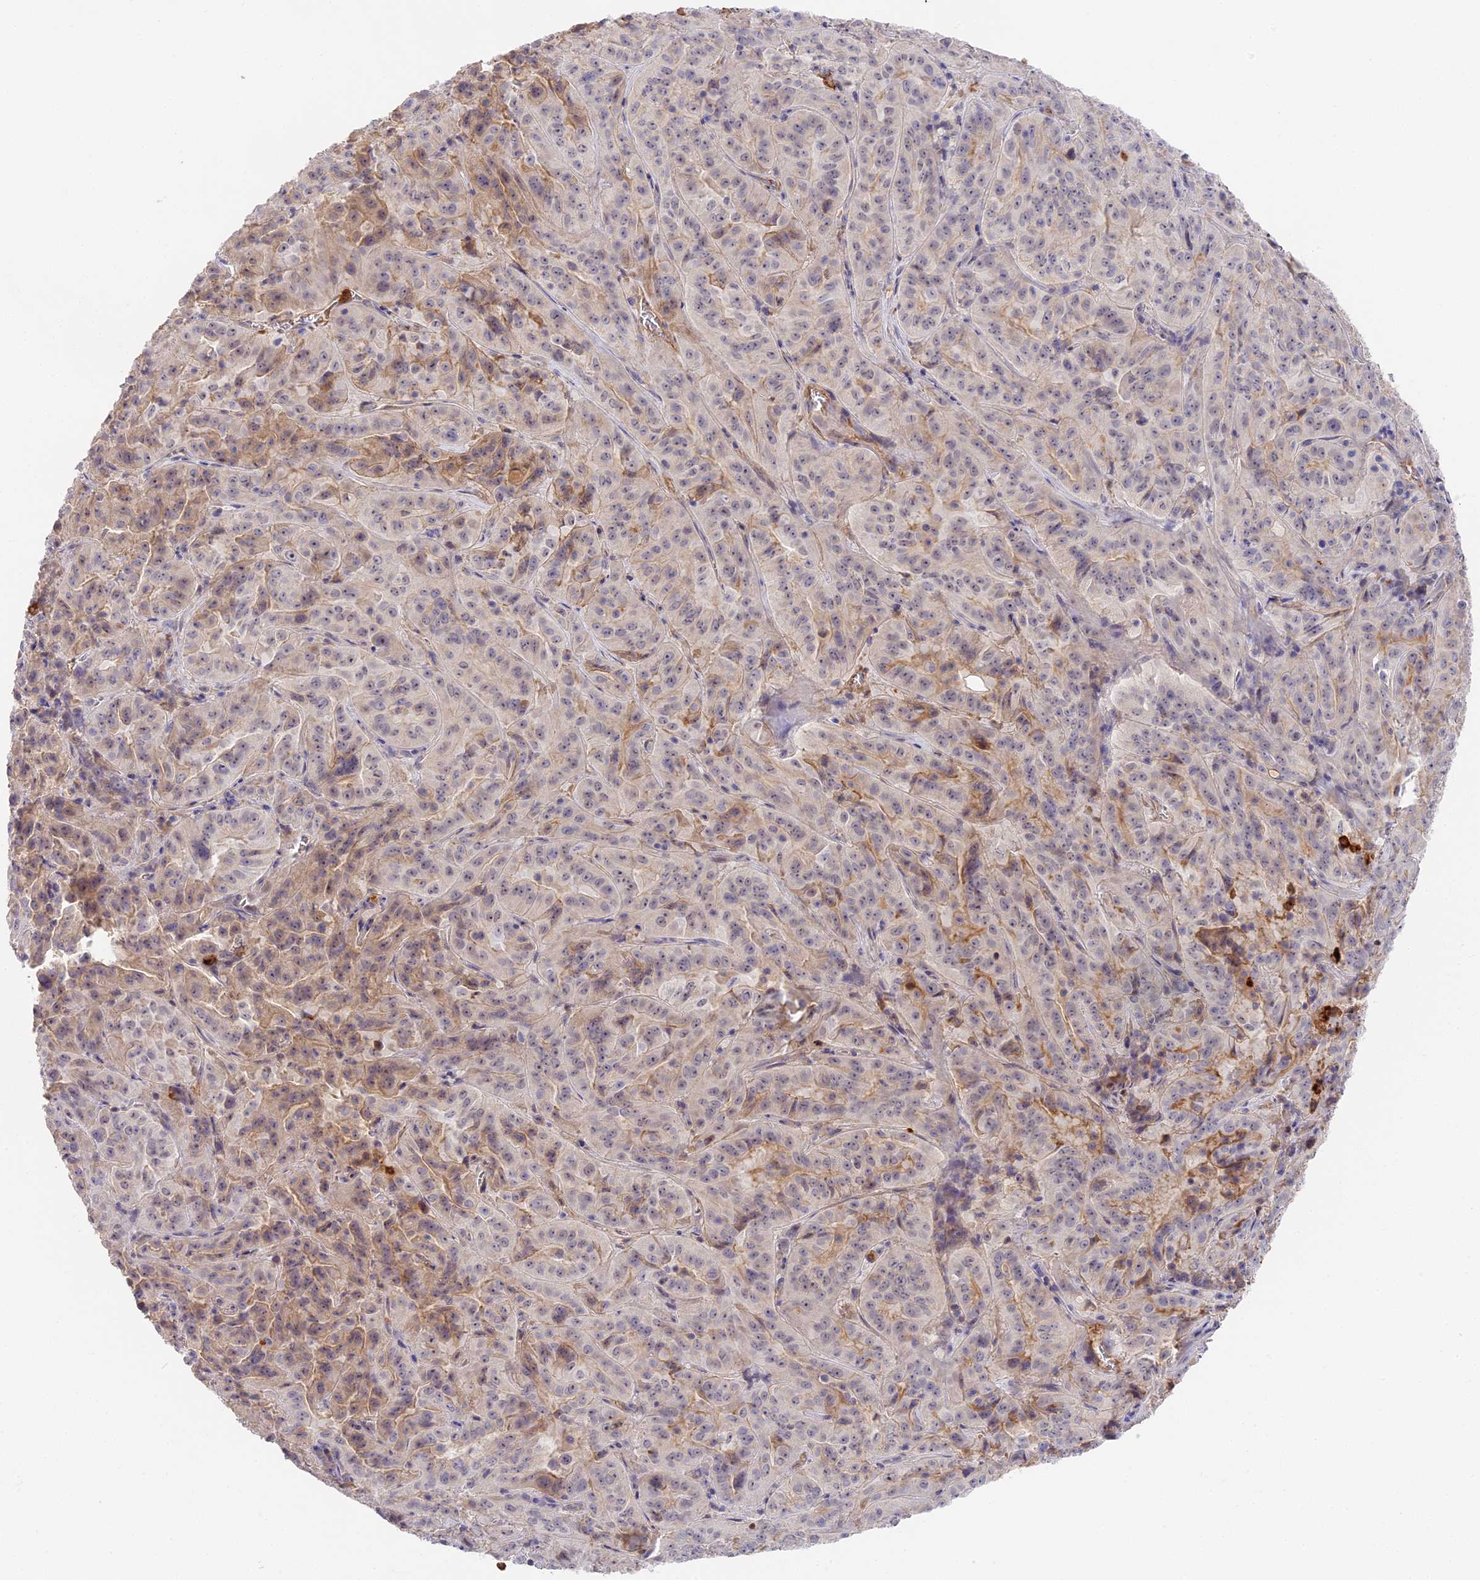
{"staining": {"intensity": "weak", "quantity": "<25%", "location": "cytoplasmic/membranous"}, "tissue": "pancreatic cancer", "cell_type": "Tumor cells", "image_type": "cancer", "snomed": [{"axis": "morphology", "description": "Adenocarcinoma, NOS"}, {"axis": "topography", "description": "Pancreas"}], "caption": "DAB immunohistochemical staining of human pancreatic cancer (adenocarcinoma) displays no significant staining in tumor cells.", "gene": "ADGRD1", "patient": {"sex": "male", "age": 63}}